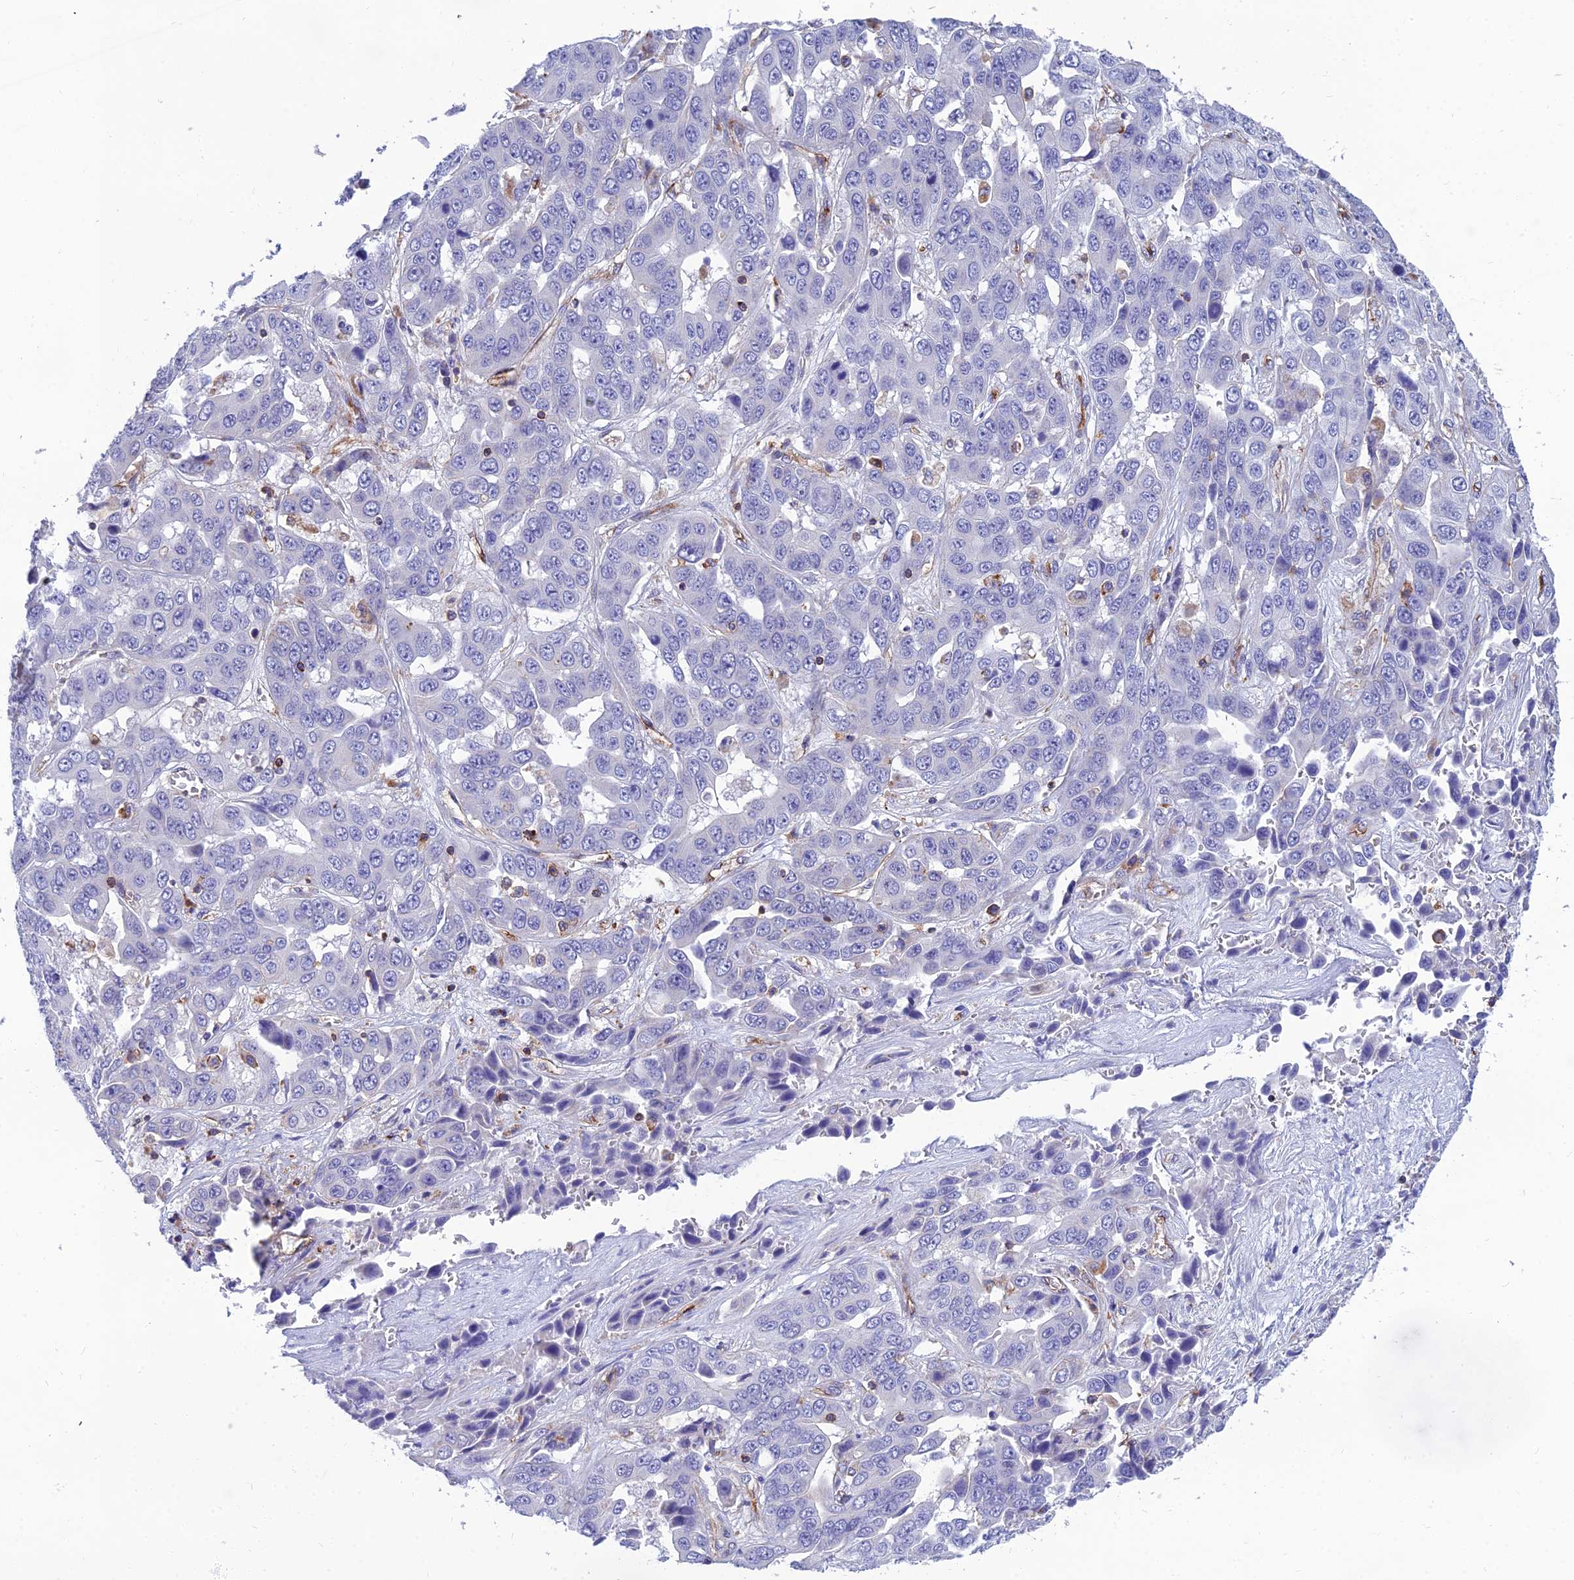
{"staining": {"intensity": "negative", "quantity": "none", "location": "none"}, "tissue": "liver cancer", "cell_type": "Tumor cells", "image_type": "cancer", "snomed": [{"axis": "morphology", "description": "Cholangiocarcinoma"}, {"axis": "topography", "description": "Liver"}], "caption": "Photomicrograph shows no significant protein expression in tumor cells of liver cancer (cholangiocarcinoma). The staining is performed using DAB brown chromogen with nuclei counter-stained in using hematoxylin.", "gene": "PPP1R18", "patient": {"sex": "female", "age": 52}}